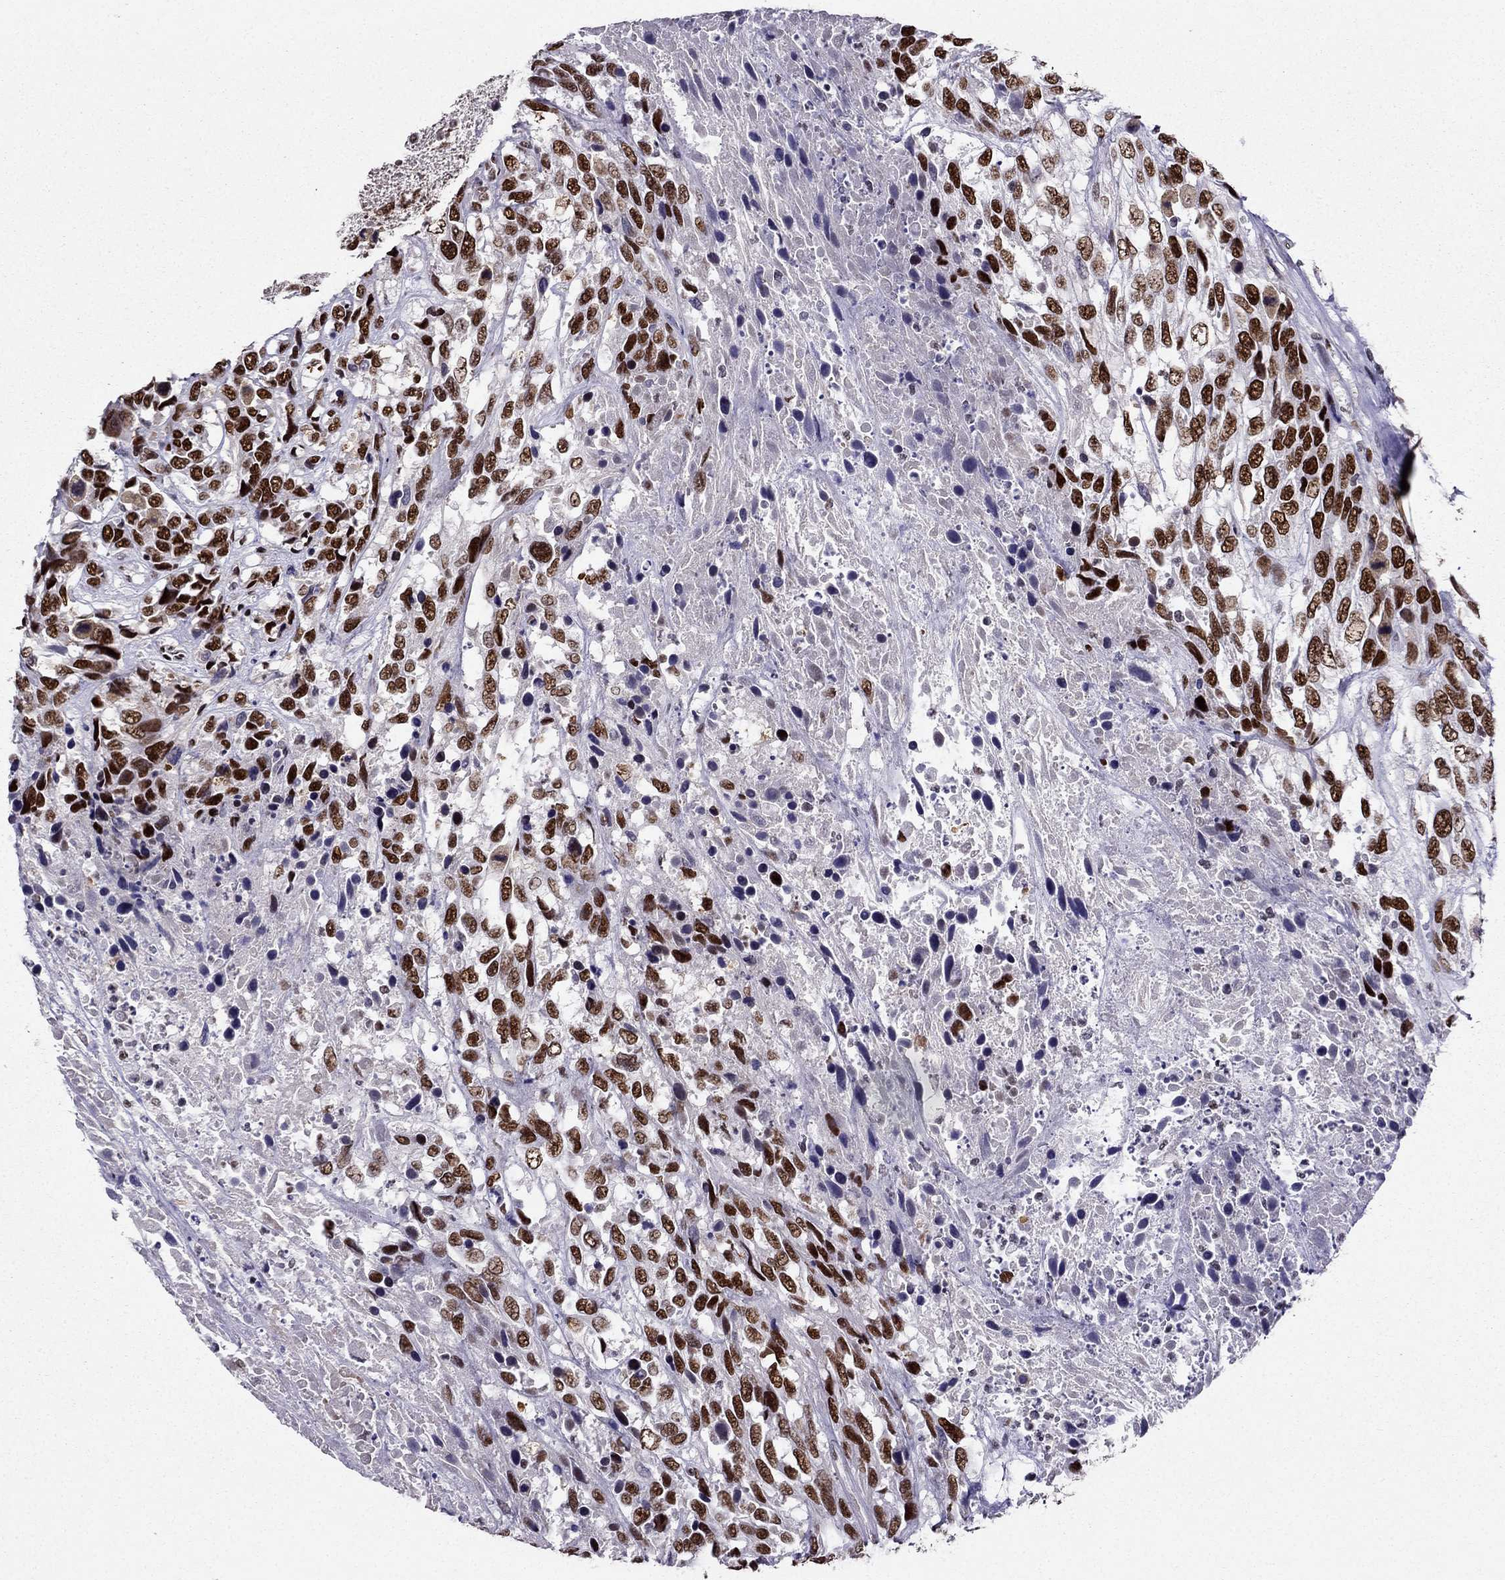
{"staining": {"intensity": "strong", "quantity": ">75%", "location": "nuclear"}, "tissue": "urothelial cancer", "cell_type": "Tumor cells", "image_type": "cancer", "snomed": [{"axis": "morphology", "description": "Urothelial carcinoma, High grade"}, {"axis": "topography", "description": "Urinary bladder"}], "caption": "IHC histopathology image of neoplastic tissue: human urothelial cancer stained using immunohistochemistry shows high levels of strong protein expression localized specifically in the nuclear of tumor cells, appearing as a nuclear brown color.", "gene": "ZNF420", "patient": {"sex": "female", "age": 70}}